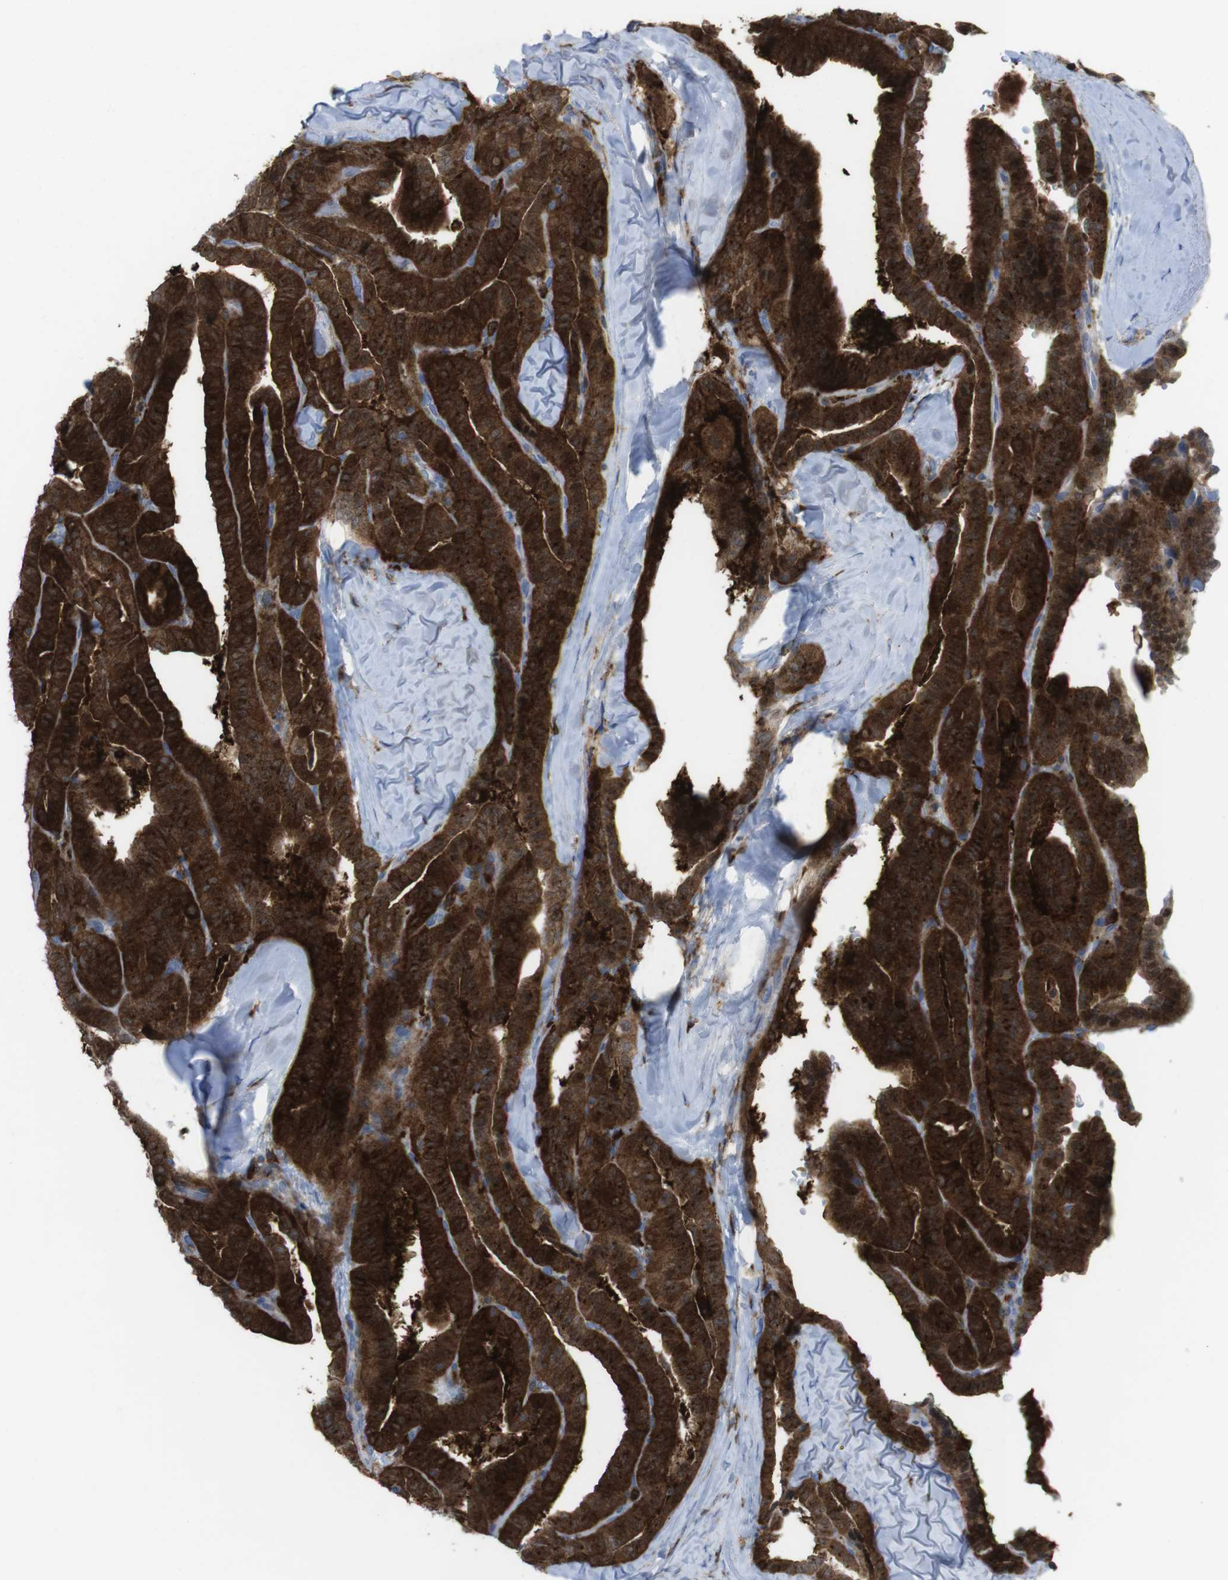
{"staining": {"intensity": "strong", "quantity": ">75%", "location": "cytoplasmic/membranous"}, "tissue": "thyroid cancer", "cell_type": "Tumor cells", "image_type": "cancer", "snomed": [{"axis": "morphology", "description": "Papillary adenocarcinoma, NOS"}, {"axis": "topography", "description": "Thyroid gland"}], "caption": "Immunohistochemistry (IHC) of thyroid cancer demonstrates high levels of strong cytoplasmic/membranous expression in about >75% of tumor cells.", "gene": "PRKCD", "patient": {"sex": "male", "age": 77}}